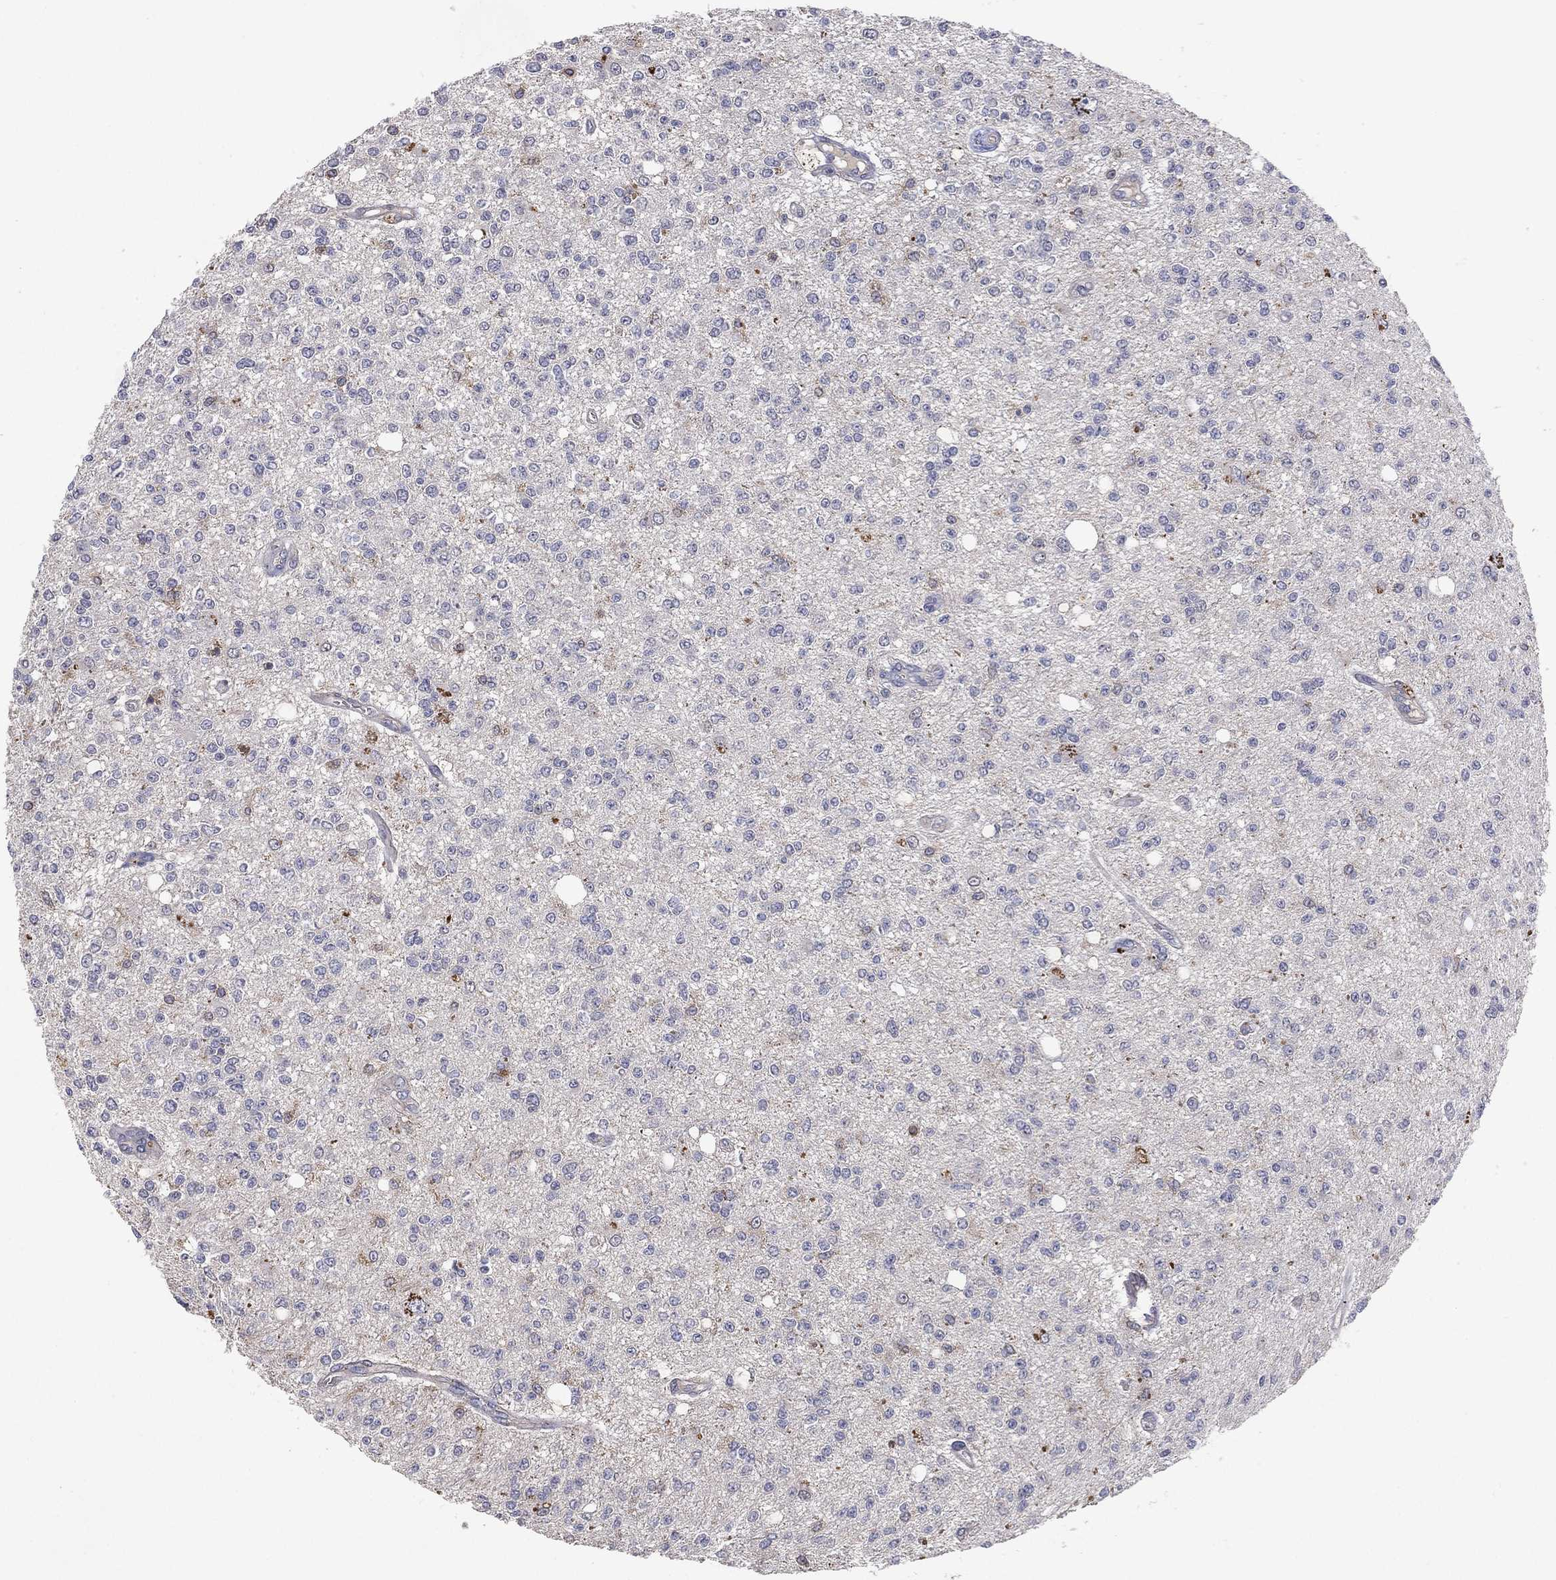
{"staining": {"intensity": "negative", "quantity": "none", "location": "none"}, "tissue": "glioma", "cell_type": "Tumor cells", "image_type": "cancer", "snomed": [{"axis": "morphology", "description": "Glioma, malignant, Low grade"}, {"axis": "topography", "description": "Brain"}], "caption": "High power microscopy micrograph of an immunohistochemistry micrograph of glioma, revealing no significant staining in tumor cells.", "gene": "DOCK8", "patient": {"sex": "male", "age": 67}}